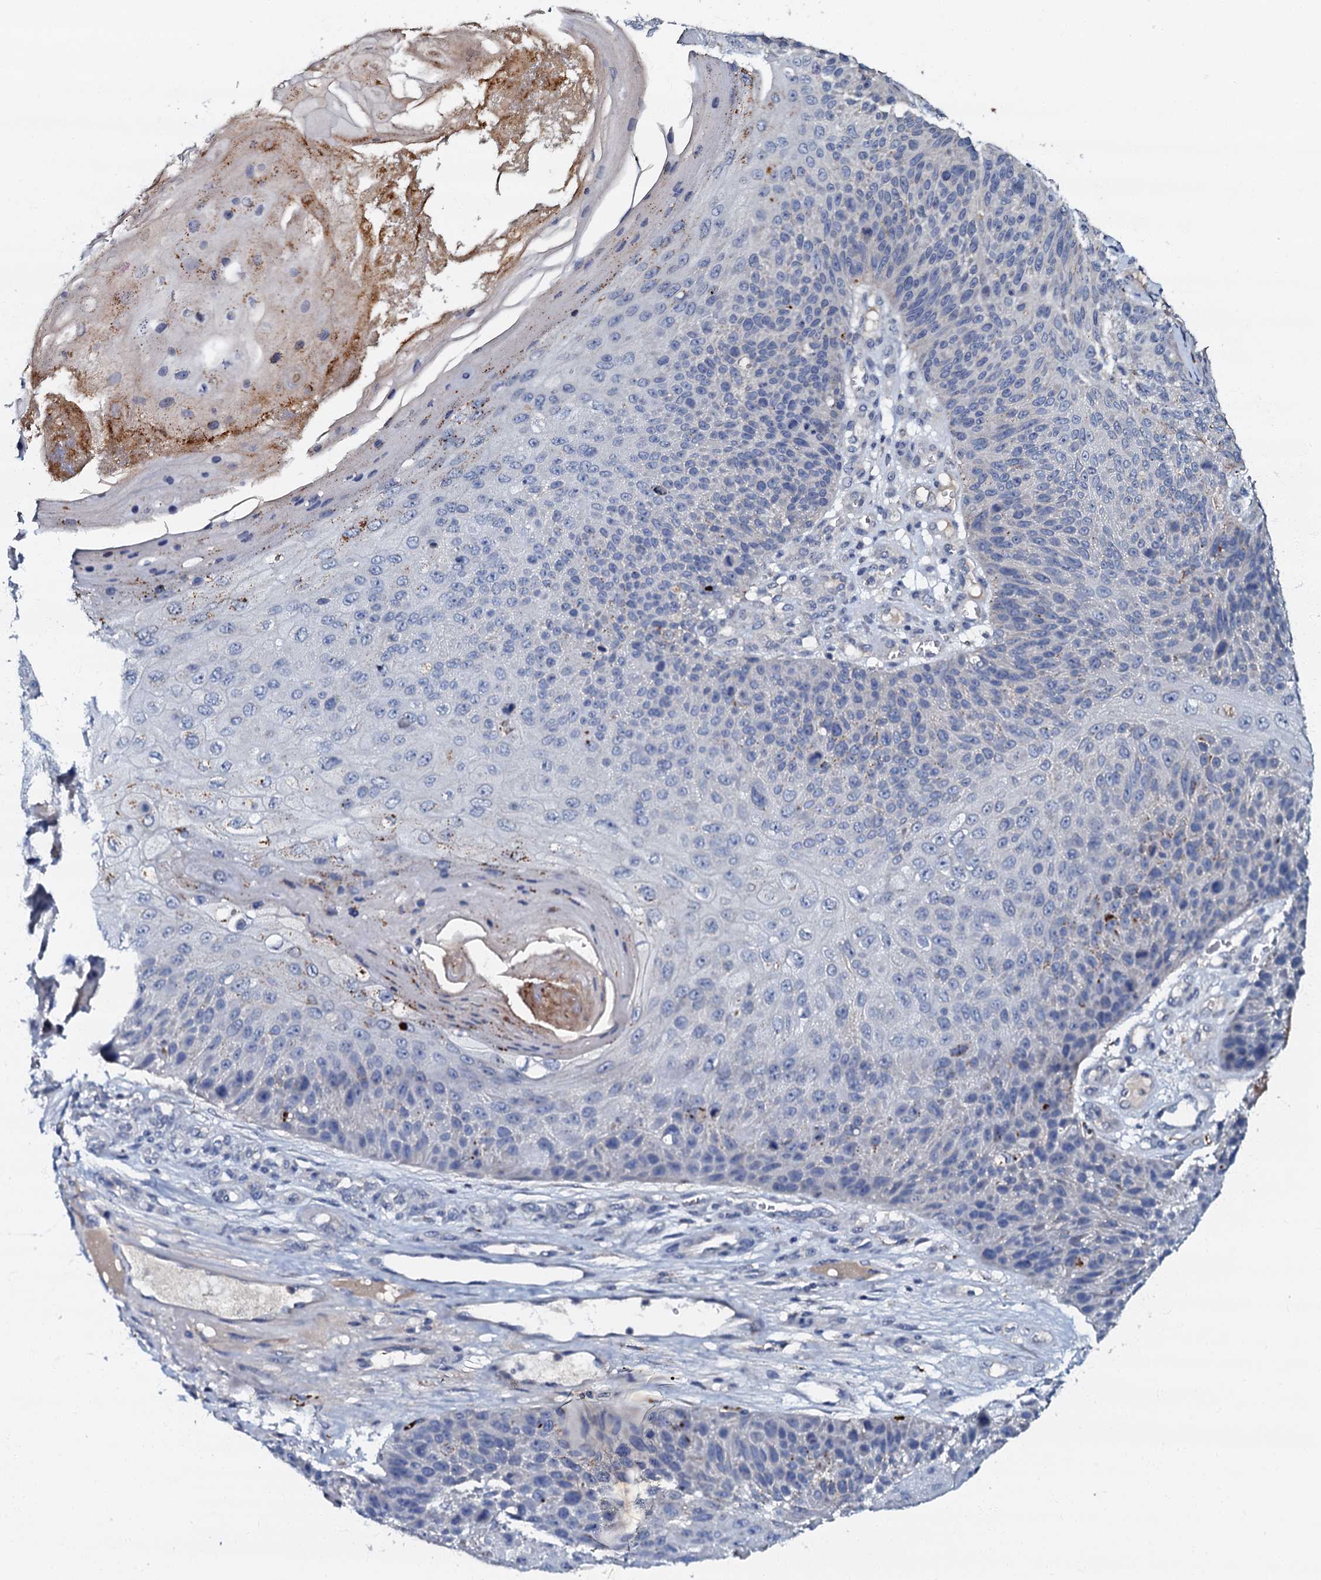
{"staining": {"intensity": "moderate", "quantity": "<25%", "location": "cytoplasmic/membranous"}, "tissue": "skin cancer", "cell_type": "Tumor cells", "image_type": "cancer", "snomed": [{"axis": "morphology", "description": "Squamous cell carcinoma, NOS"}, {"axis": "topography", "description": "Skin"}], "caption": "Tumor cells show low levels of moderate cytoplasmic/membranous positivity in about <25% of cells in human skin cancer (squamous cell carcinoma).", "gene": "OLAH", "patient": {"sex": "female", "age": 88}}